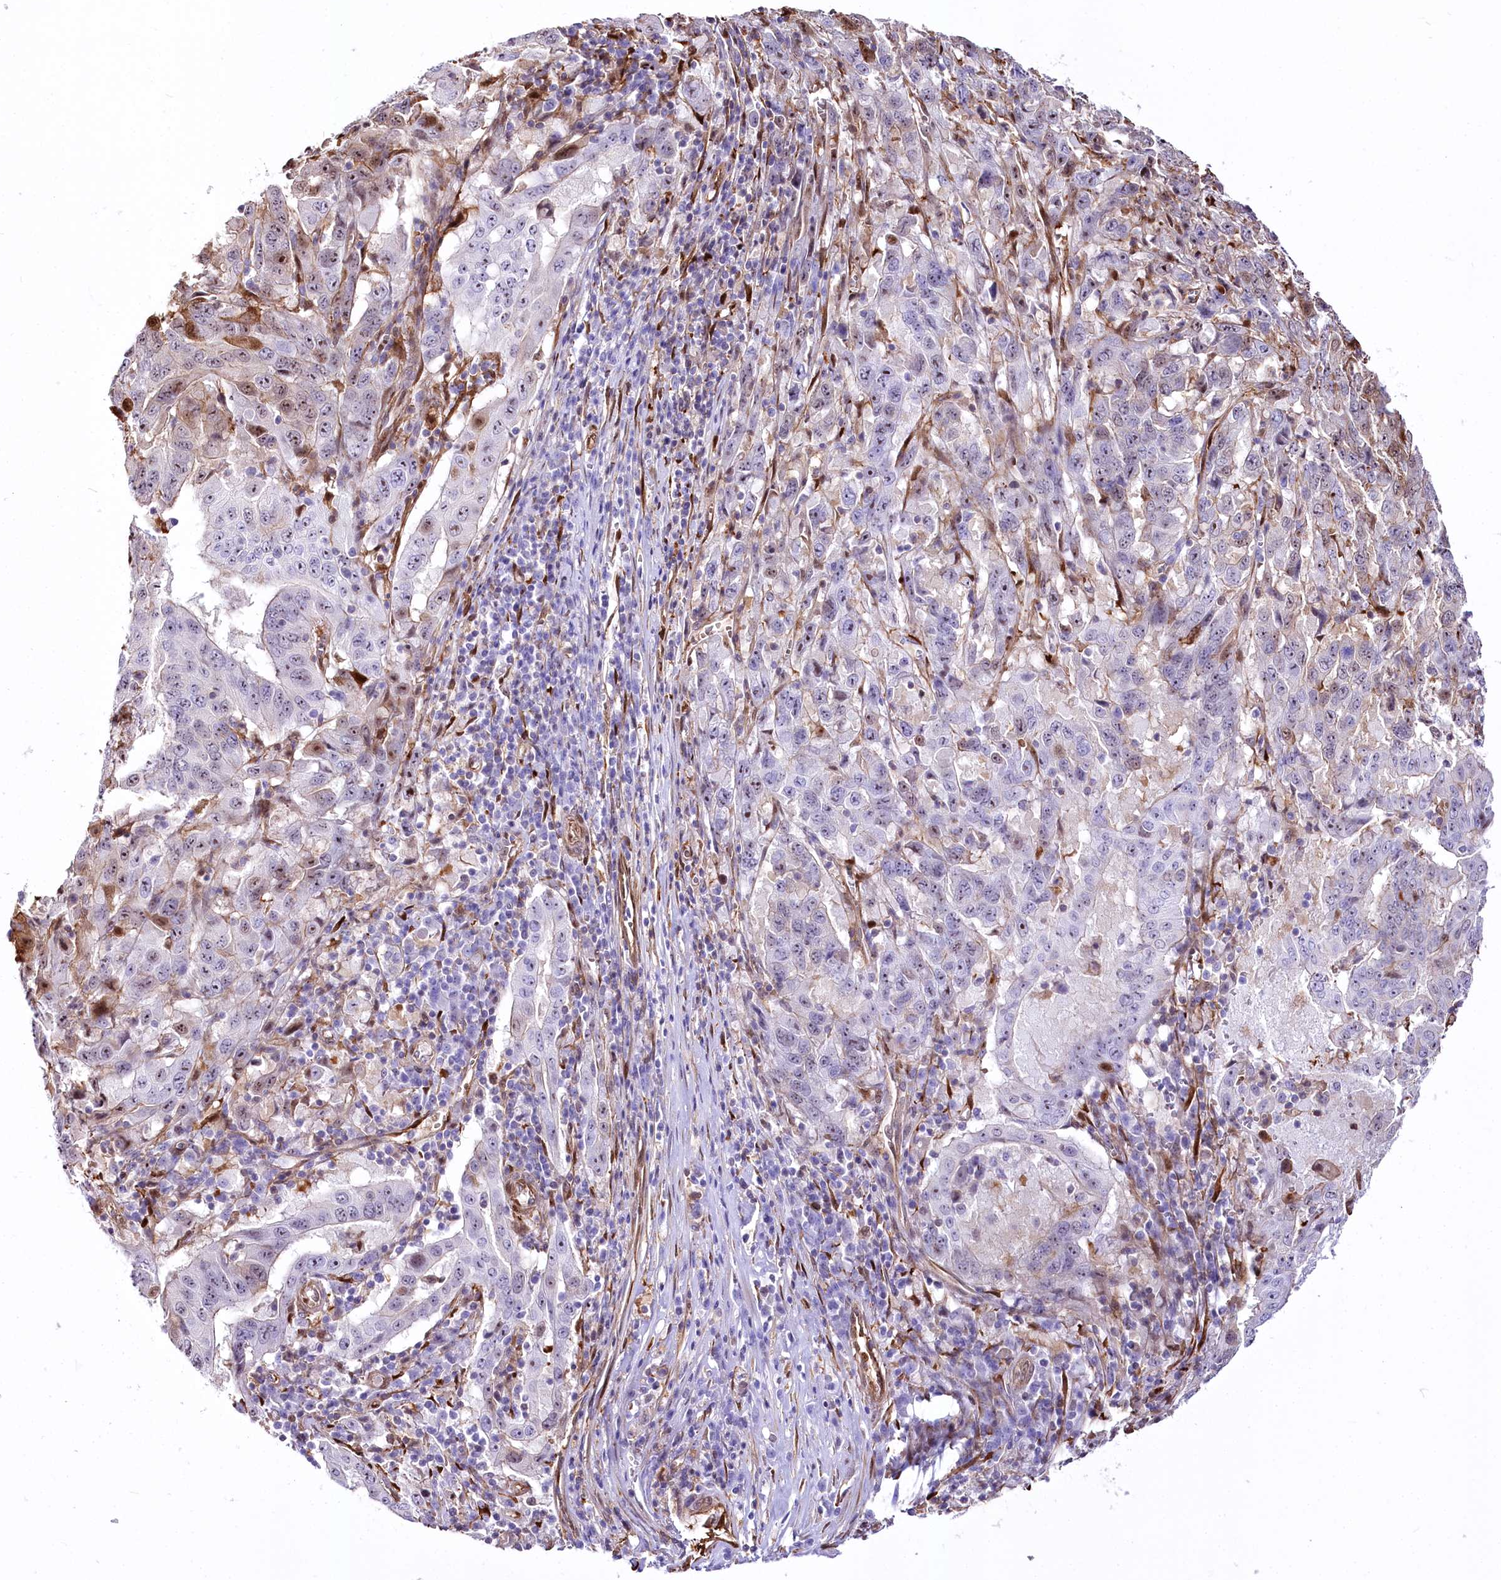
{"staining": {"intensity": "moderate", "quantity": "<25%", "location": "cytoplasmic/membranous,nuclear"}, "tissue": "pancreatic cancer", "cell_type": "Tumor cells", "image_type": "cancer", "snomed": [{"axis": "morphology", "description": "Adenocarcinoma, NOS"}, {"axis": "topography", "description": "Pancreas"}], "caption": "An IHC photomicrograph of tumor tissue is shown. Protein staining in brown shows moderate cytoplasmic/membranous and nuclear positivity in pancreatic cancer (adenocarcinoma) within tumor cells.", "gene": "PTMS", "patient": {"sex": "male", "age": 63}}